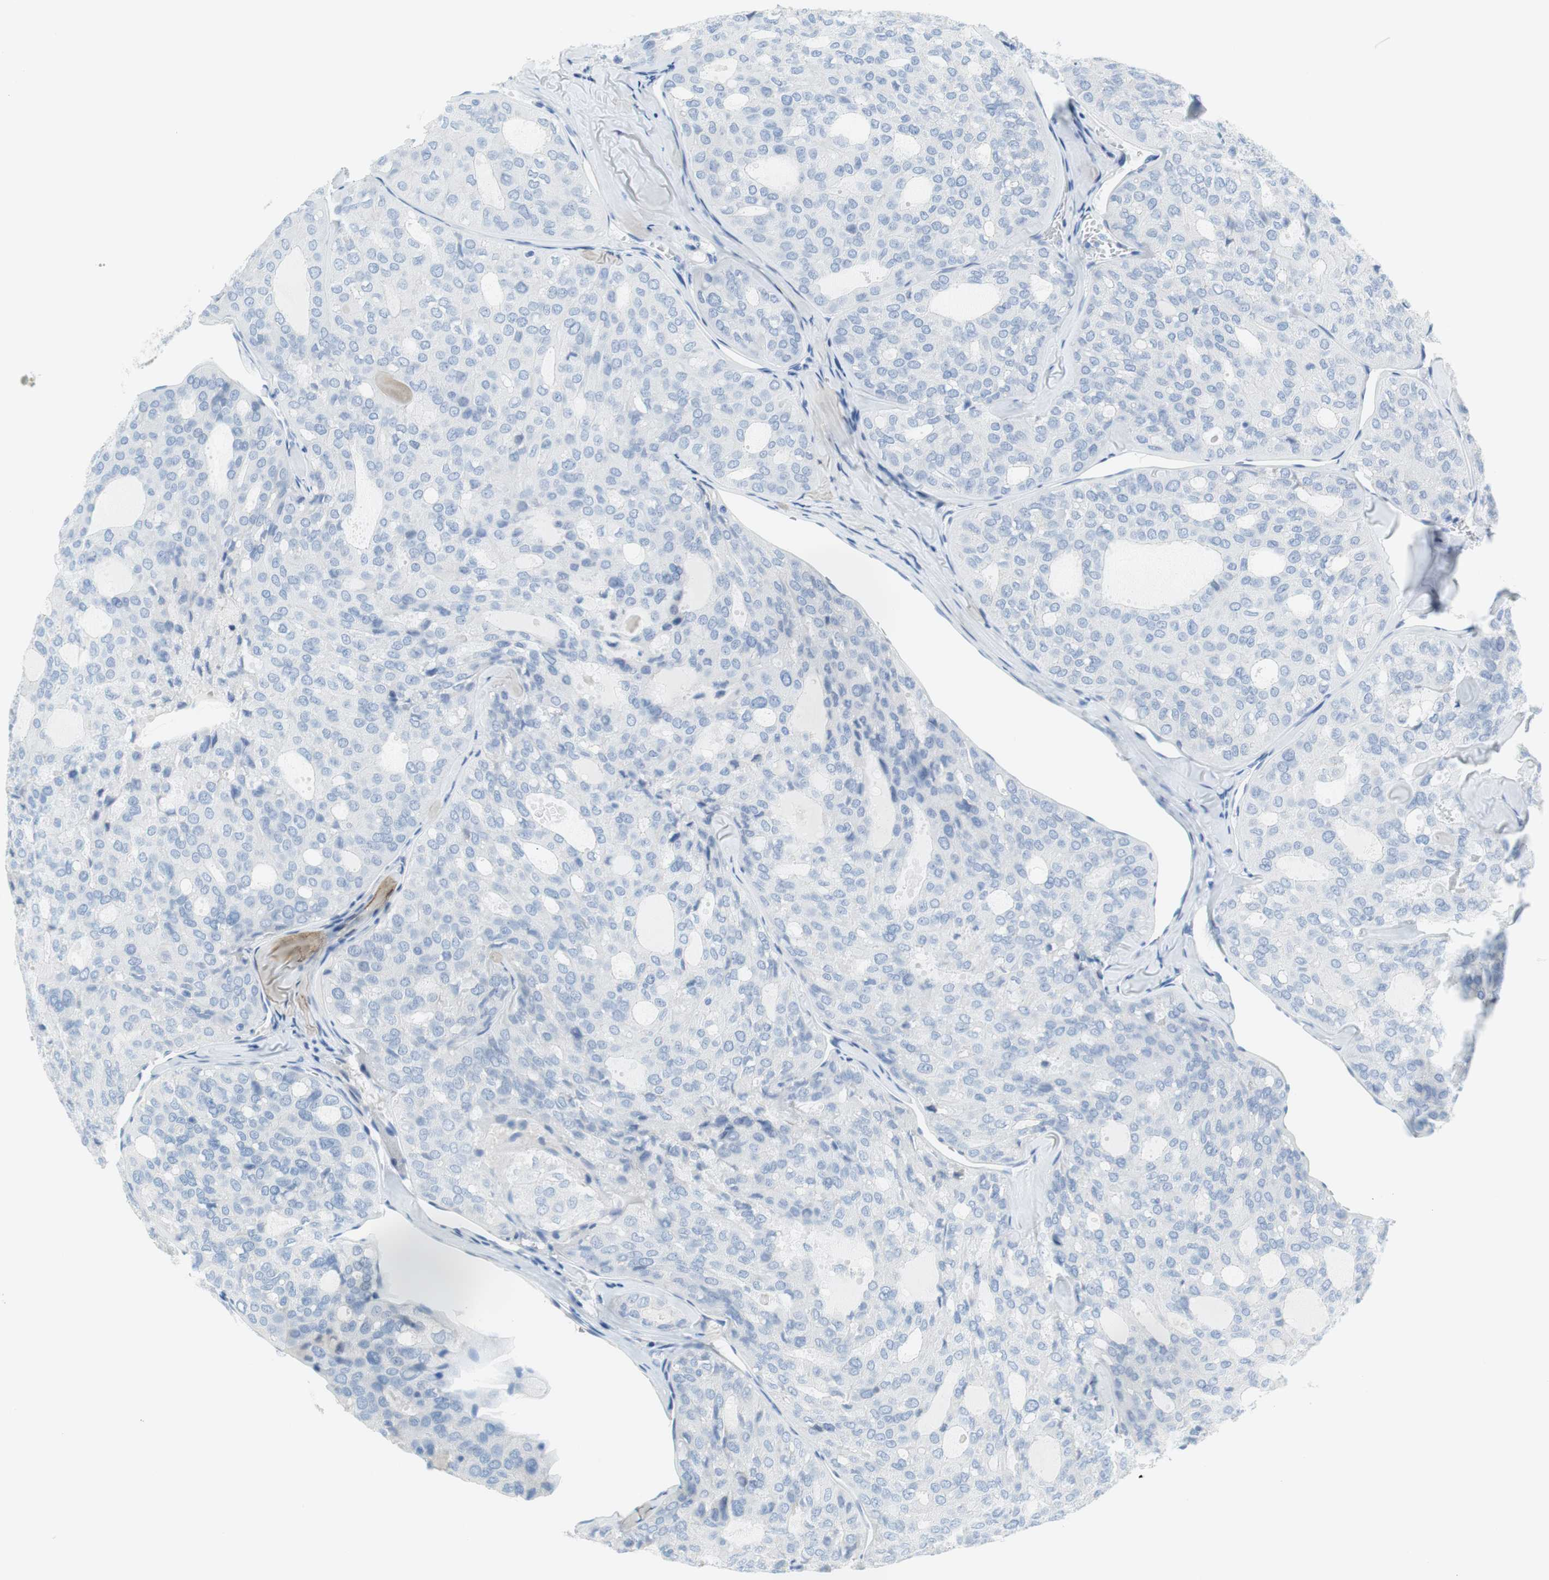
{"staining": {"intensity": "negative", "quantity": "none", "location": "none"}, "tissue": "thyroid cancer", "cell_type": "Tumor cells", "image_type": "cancer", "snomed": [{"axis": "morphology", "description": "Follicular adenoma carcinoma, NOS"}, {"axis": "topography", "description": "Thyroid gland"}], "caption": "IHC photomicrograph of human follicular adenoma carcinoma (thyroid) stained for a protein (brown), which demonstrates no positivity in tumor cells.", "gene": "MYH1", "patient": {"sex": "male", "age": 75}}